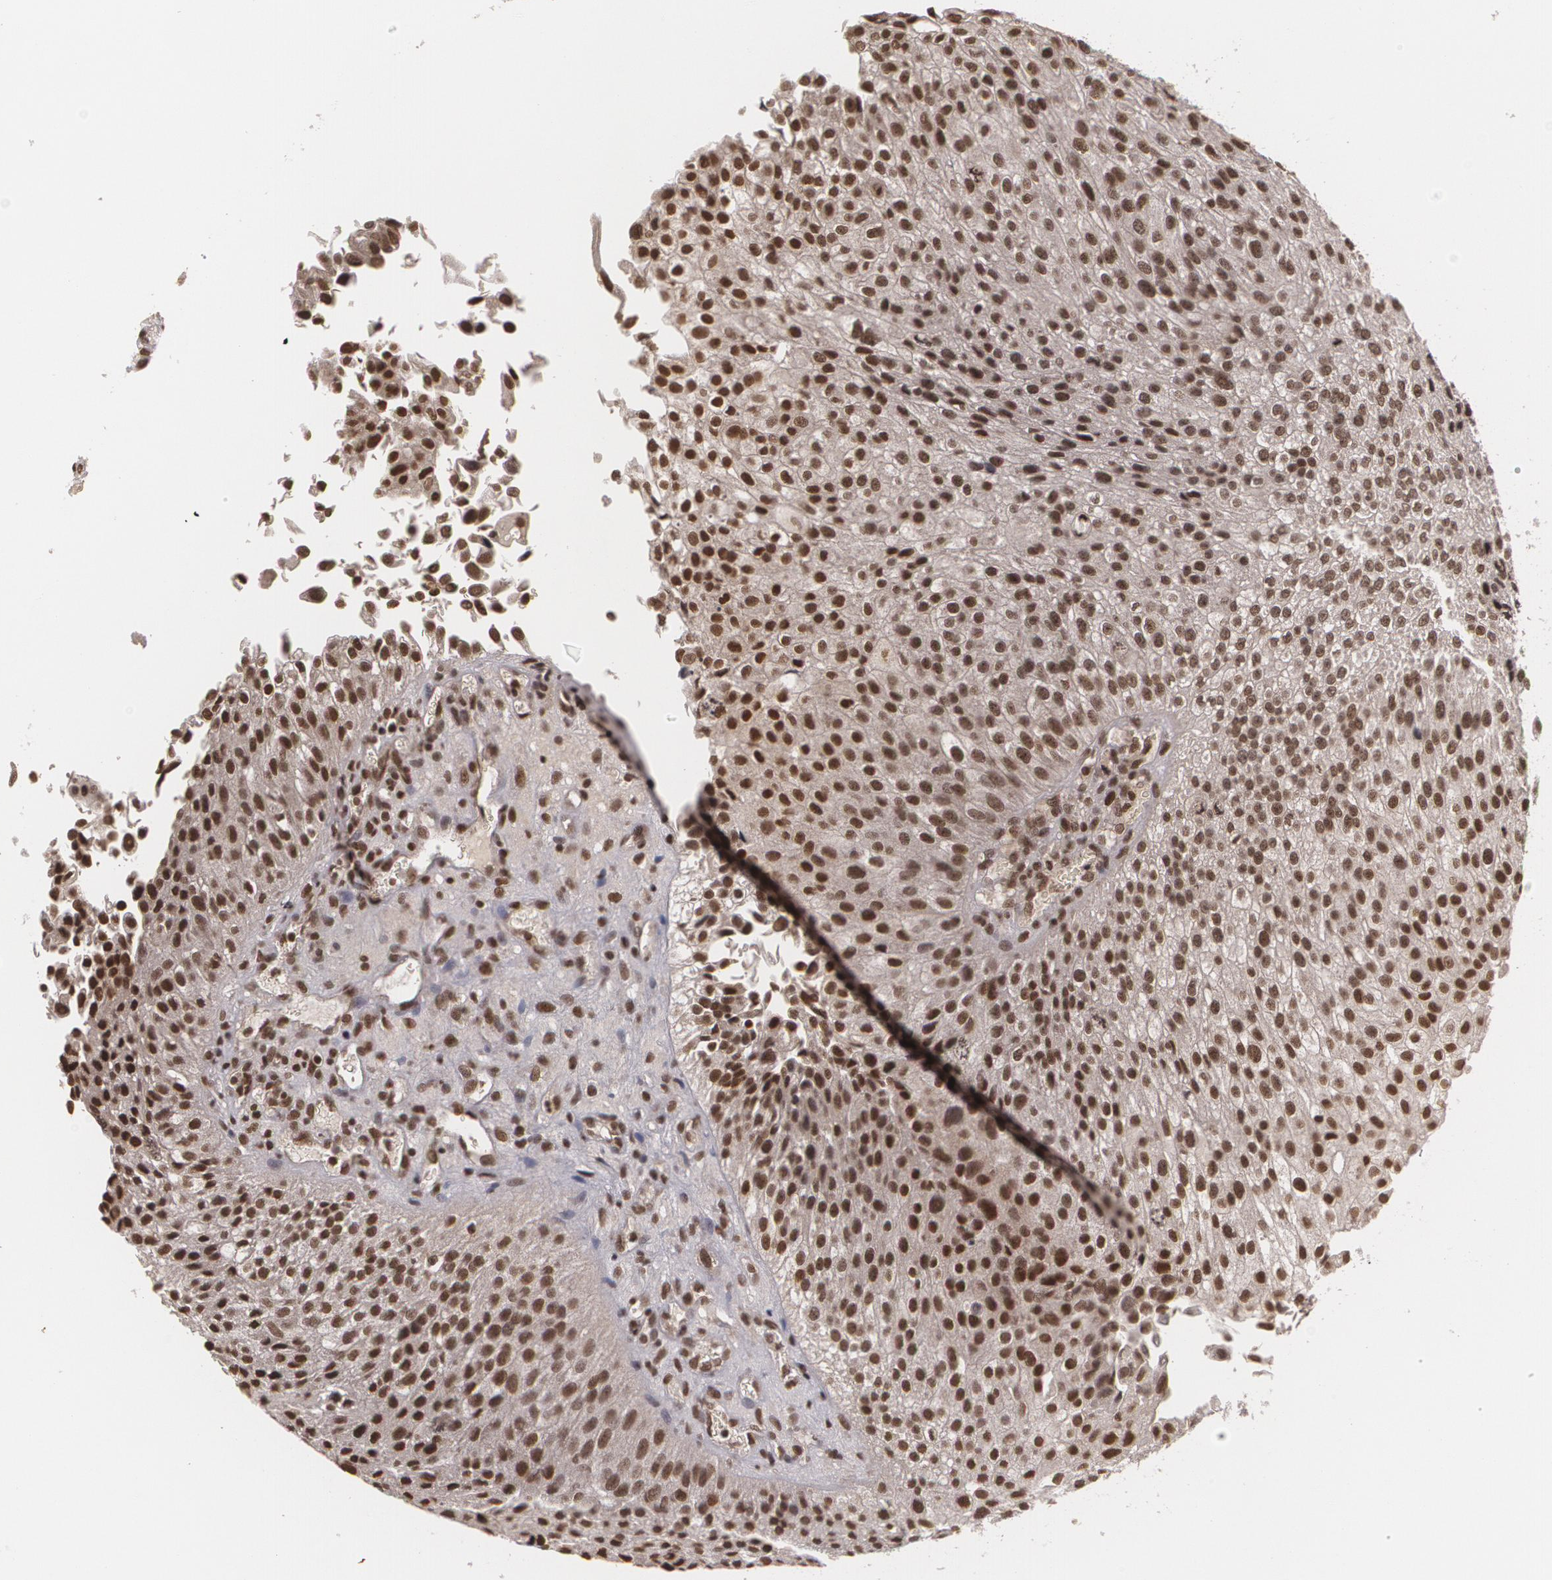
{"staining": {"intensity": "strong", "quantity": ">75%", "location": "nuclear"}, "tissue": "urothelial cancer", "cell_type": "Tumor cells", "image_type": "cancer", "snomed": [{"axis": "morphology", "description": "Urothelial carcinoma, Low grade"}, {"axis": "topography", "description": "Urinary bladder"}], "caption": "A high-resolution histopathology image shows immunohistochemistry staining of urothelial cancer, which exhibits strong nuclear staining in about >75% of tumor cells.", "gene": "RXRB", "patient": {"sex": "female", "age": 89}}